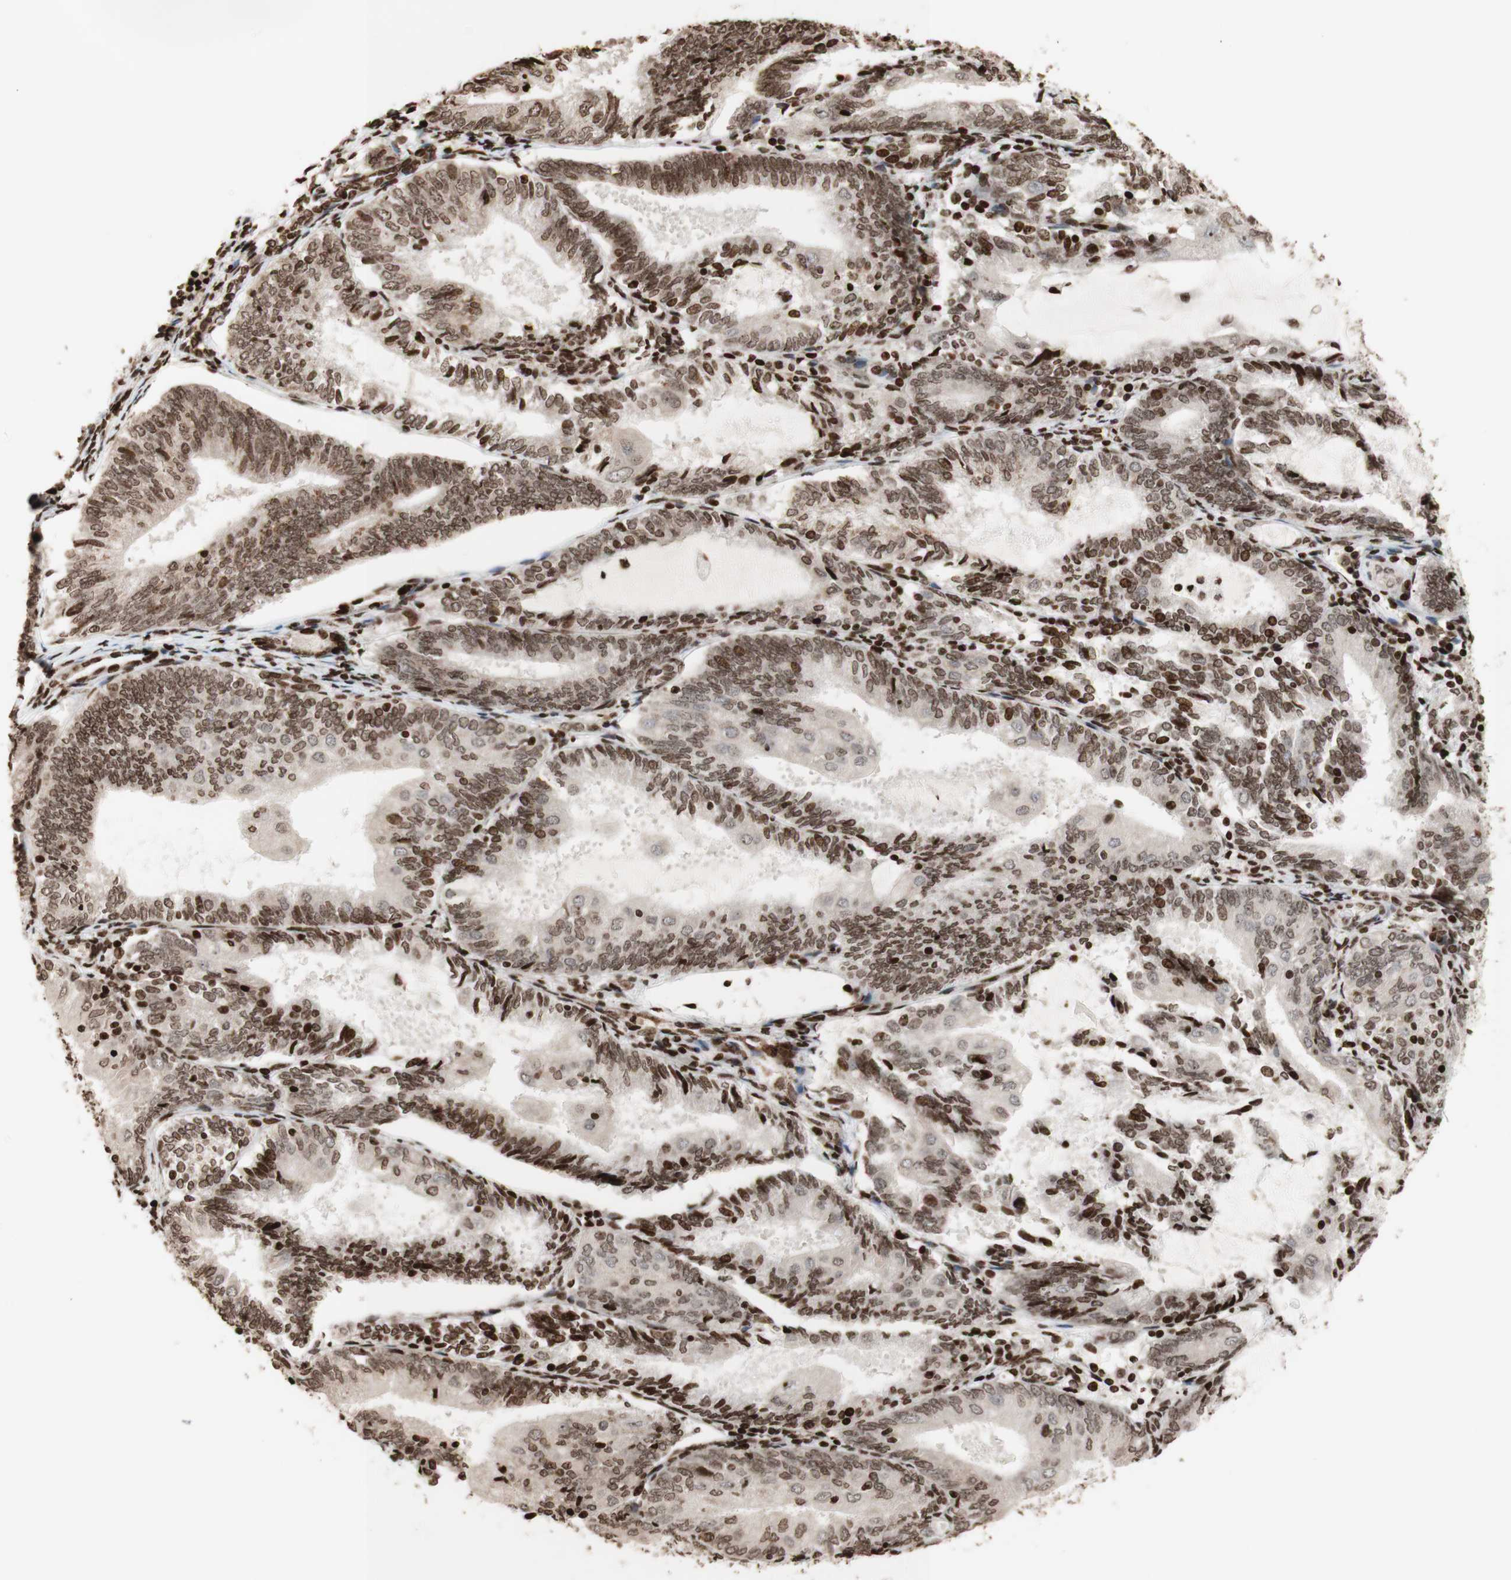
{"staining": {"intensity": "strong", "quantity": ">75%", "location": "nuclear"}, "tissue": "endometrial cancer", "cell_type": "Tumor cells", "image_type": "cancer", "snomed": [{"axis": "morphology", "description": "Adenocarcinoma, NOS"}, {"axis": "topography", "description": "Endometrium"}], "caption": "Immunohistochemical staining of adenocarcinoma (endometrial) shows strong nuclear protein expression in about >75% of tumor cells.", "gene": "NCAPD2", "patient": {"sex": "female", "age": 81}}